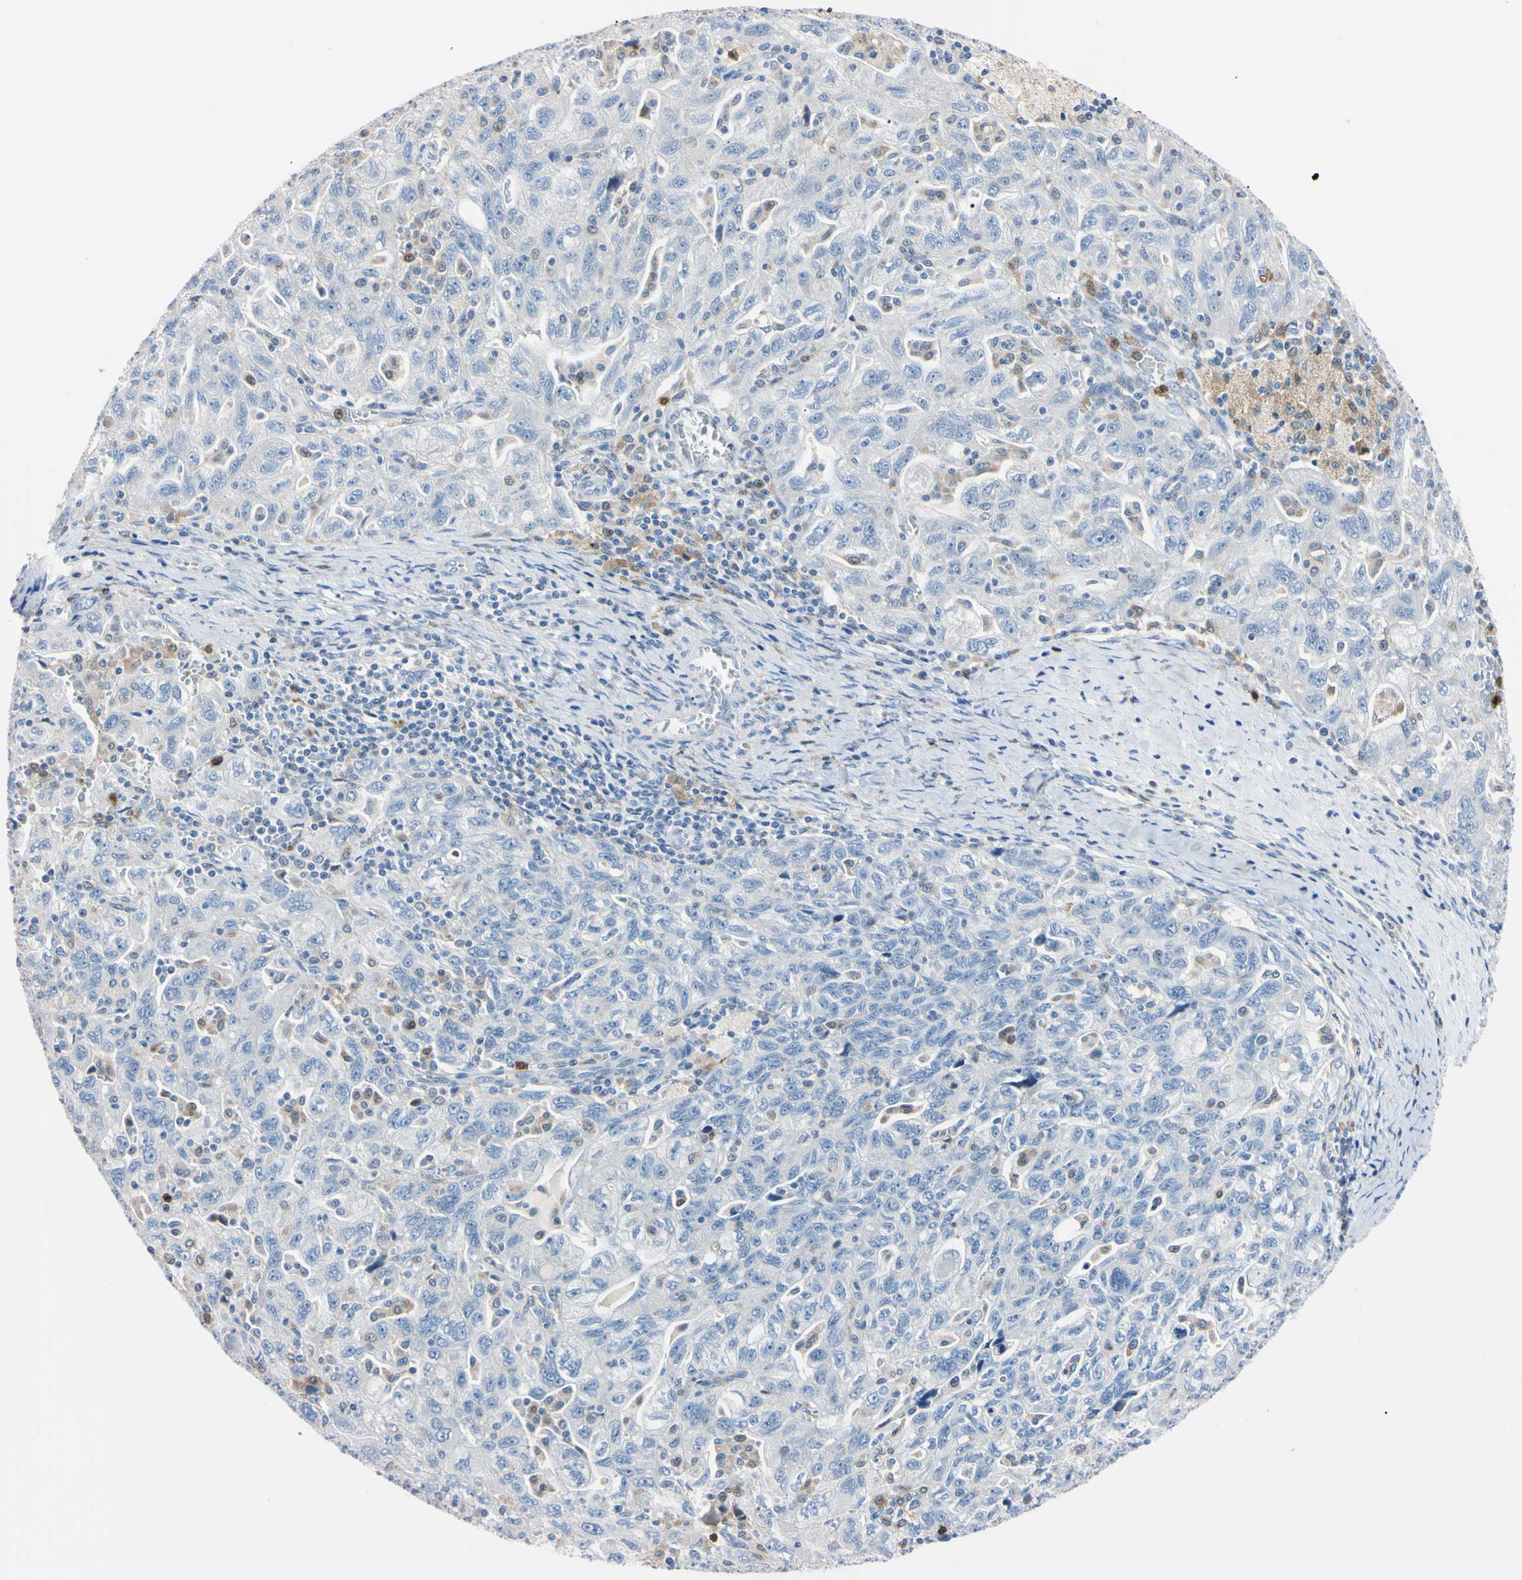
{"staining": {"intensity": "negative", "quantity": "none", "location": "none"}, "tissue": "ovarian cancer", "cell_type": "Tumor cells", "image_type": "cancer", "snomed": [{"axis": "morphology", "description": "Carcinoma, NOS"}, {"axis": "morphology", "description": "Cystadenocarcinoma, serous, NOS"}, {"axis": "topography", "description": "Ovary"}], "caption": "Histopathology image shows no significant protein staining in tumor cells of ovarian cancer (carcinoma).", "gene": "NCF4", "patient": {"sex": "female", "age": 69}}